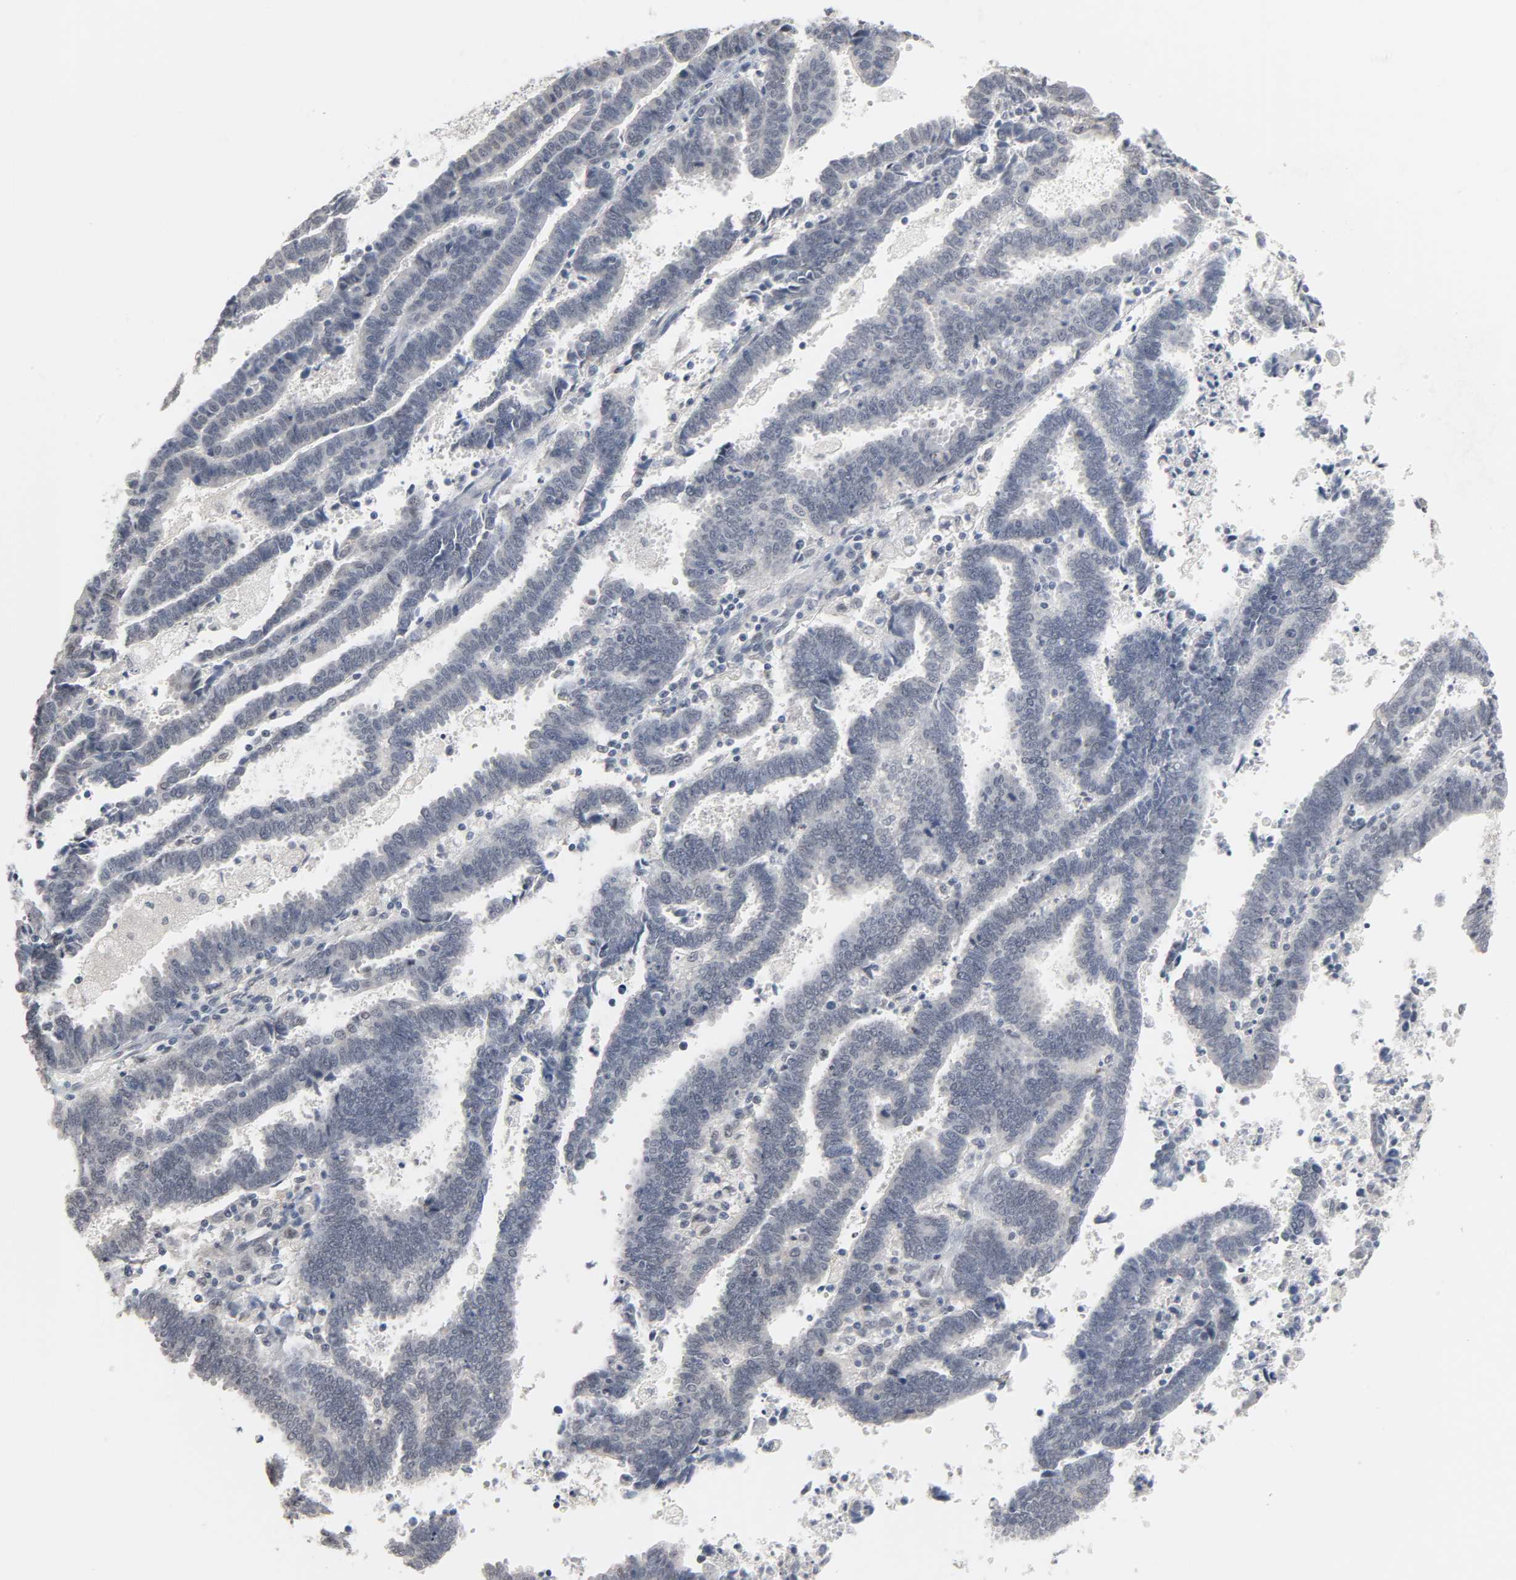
{"staining": {"intensity": "negative", "quantity": "none", "location": "none"}, "tissue": "endometrial cancer", "cell_type": "Tumor cells", "image_type": "cancer", "snomed": [{"axis": "morphology", "description": "Adenocarcinoma, NOS"}, {"axis": "topography", "description": "Uterus"}], "caption": "This is an IHC image of human adenocarcinoma (endometrial). There is no staining in tumor cells.", "gene": "ACSS2", "patient": {"sex": "female", "age": 83}}